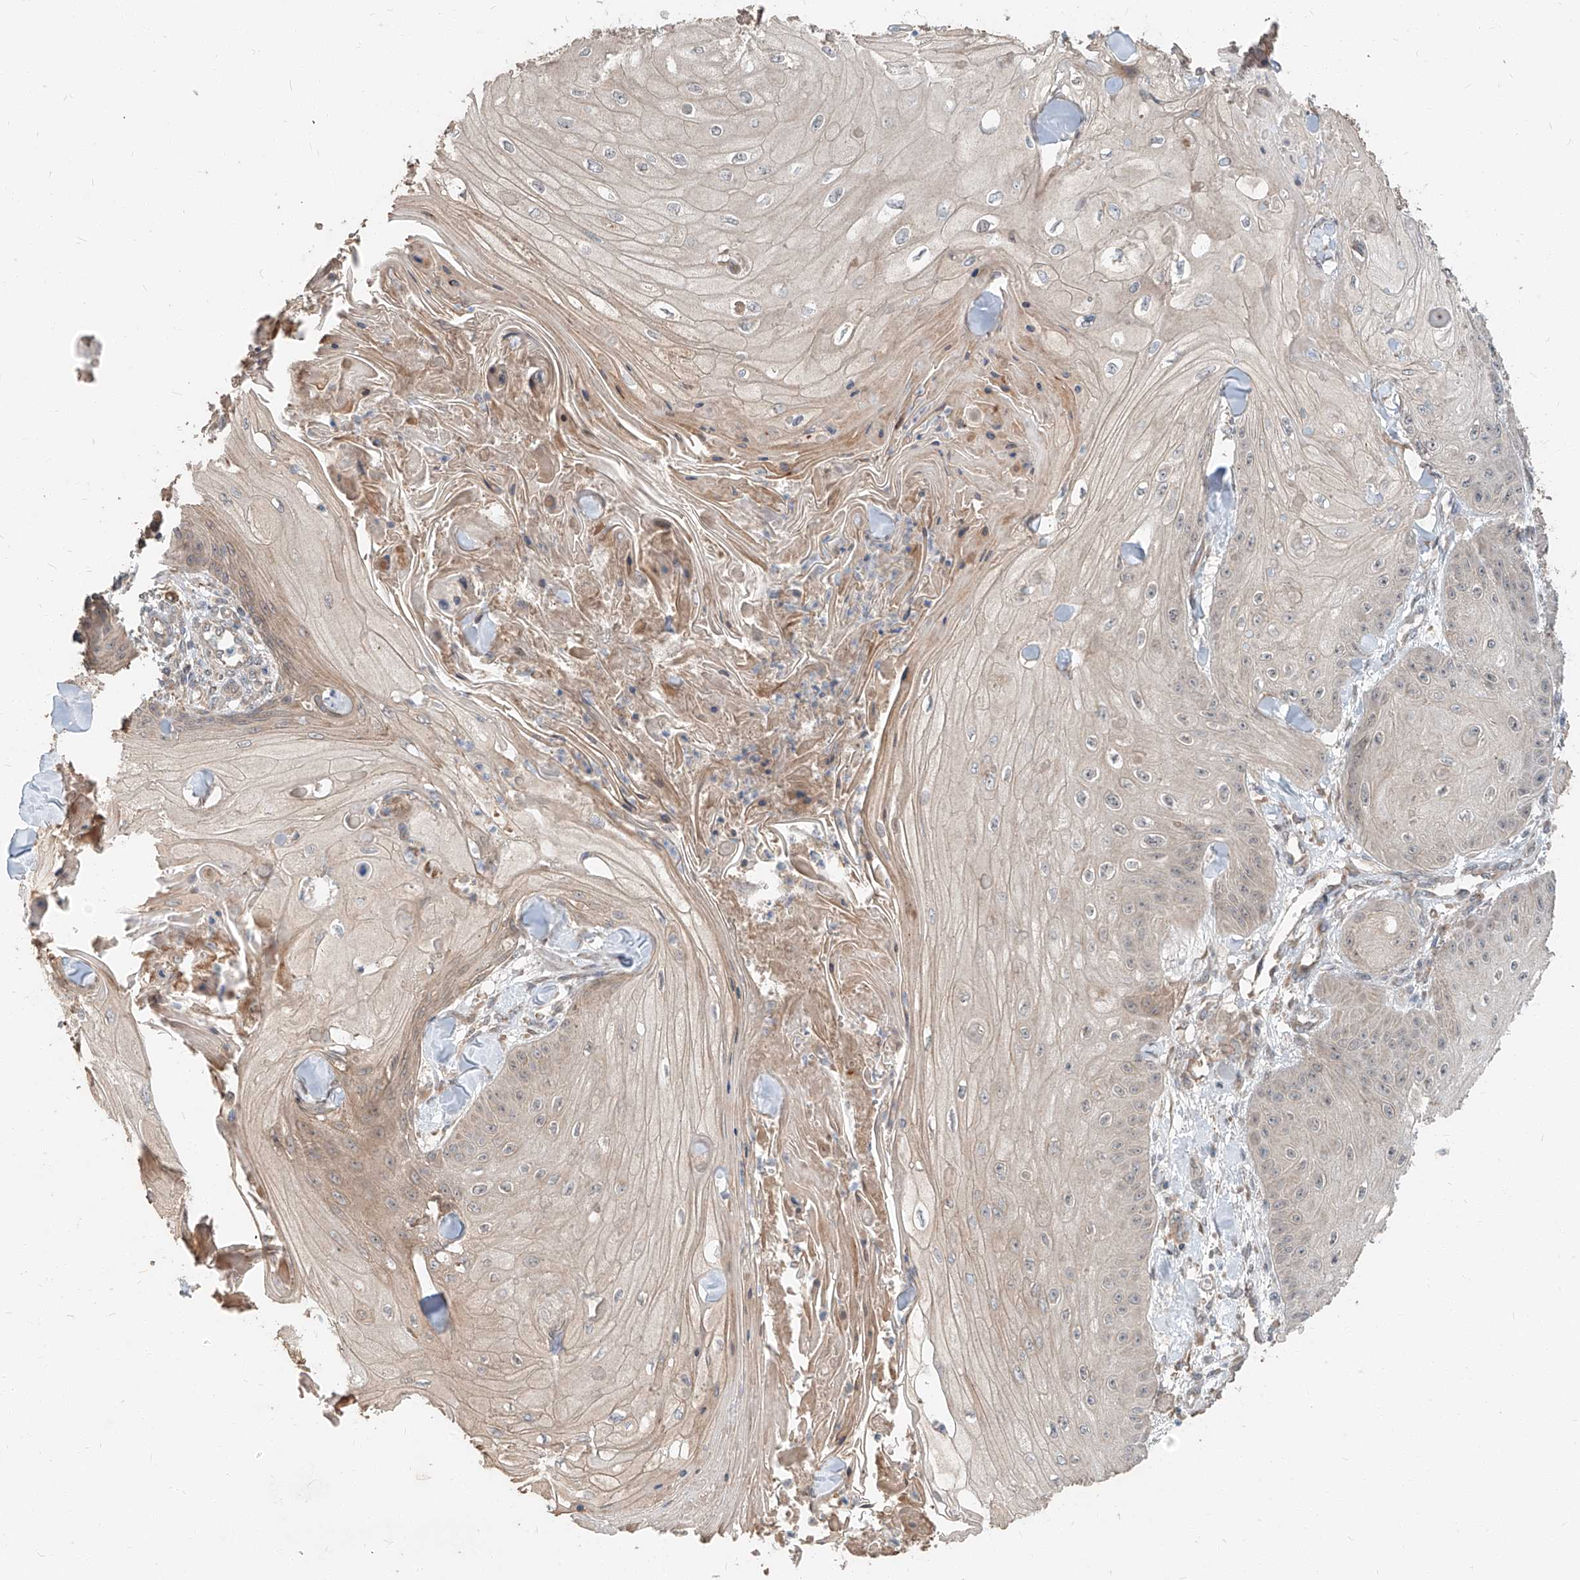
{"staining": {"intensity": "weak", "quantity": "<25%", "location": "cytoplasmic/membranous"}, "tissue": "skin cancer", "cell_type": "Tumor cells", "image_type": "cancer", "snomed": [{"axis": "morphology", "description": "Squamous cell carcinoma, NOS"}, {"axis": "topography", "description": "Skin"}], "caption": "Image shows no significant protein staining in tumor cells of squamous cell carcinoma (skin).", "gene": "STX19", "patient": {"sex": "male", "age": 74}}